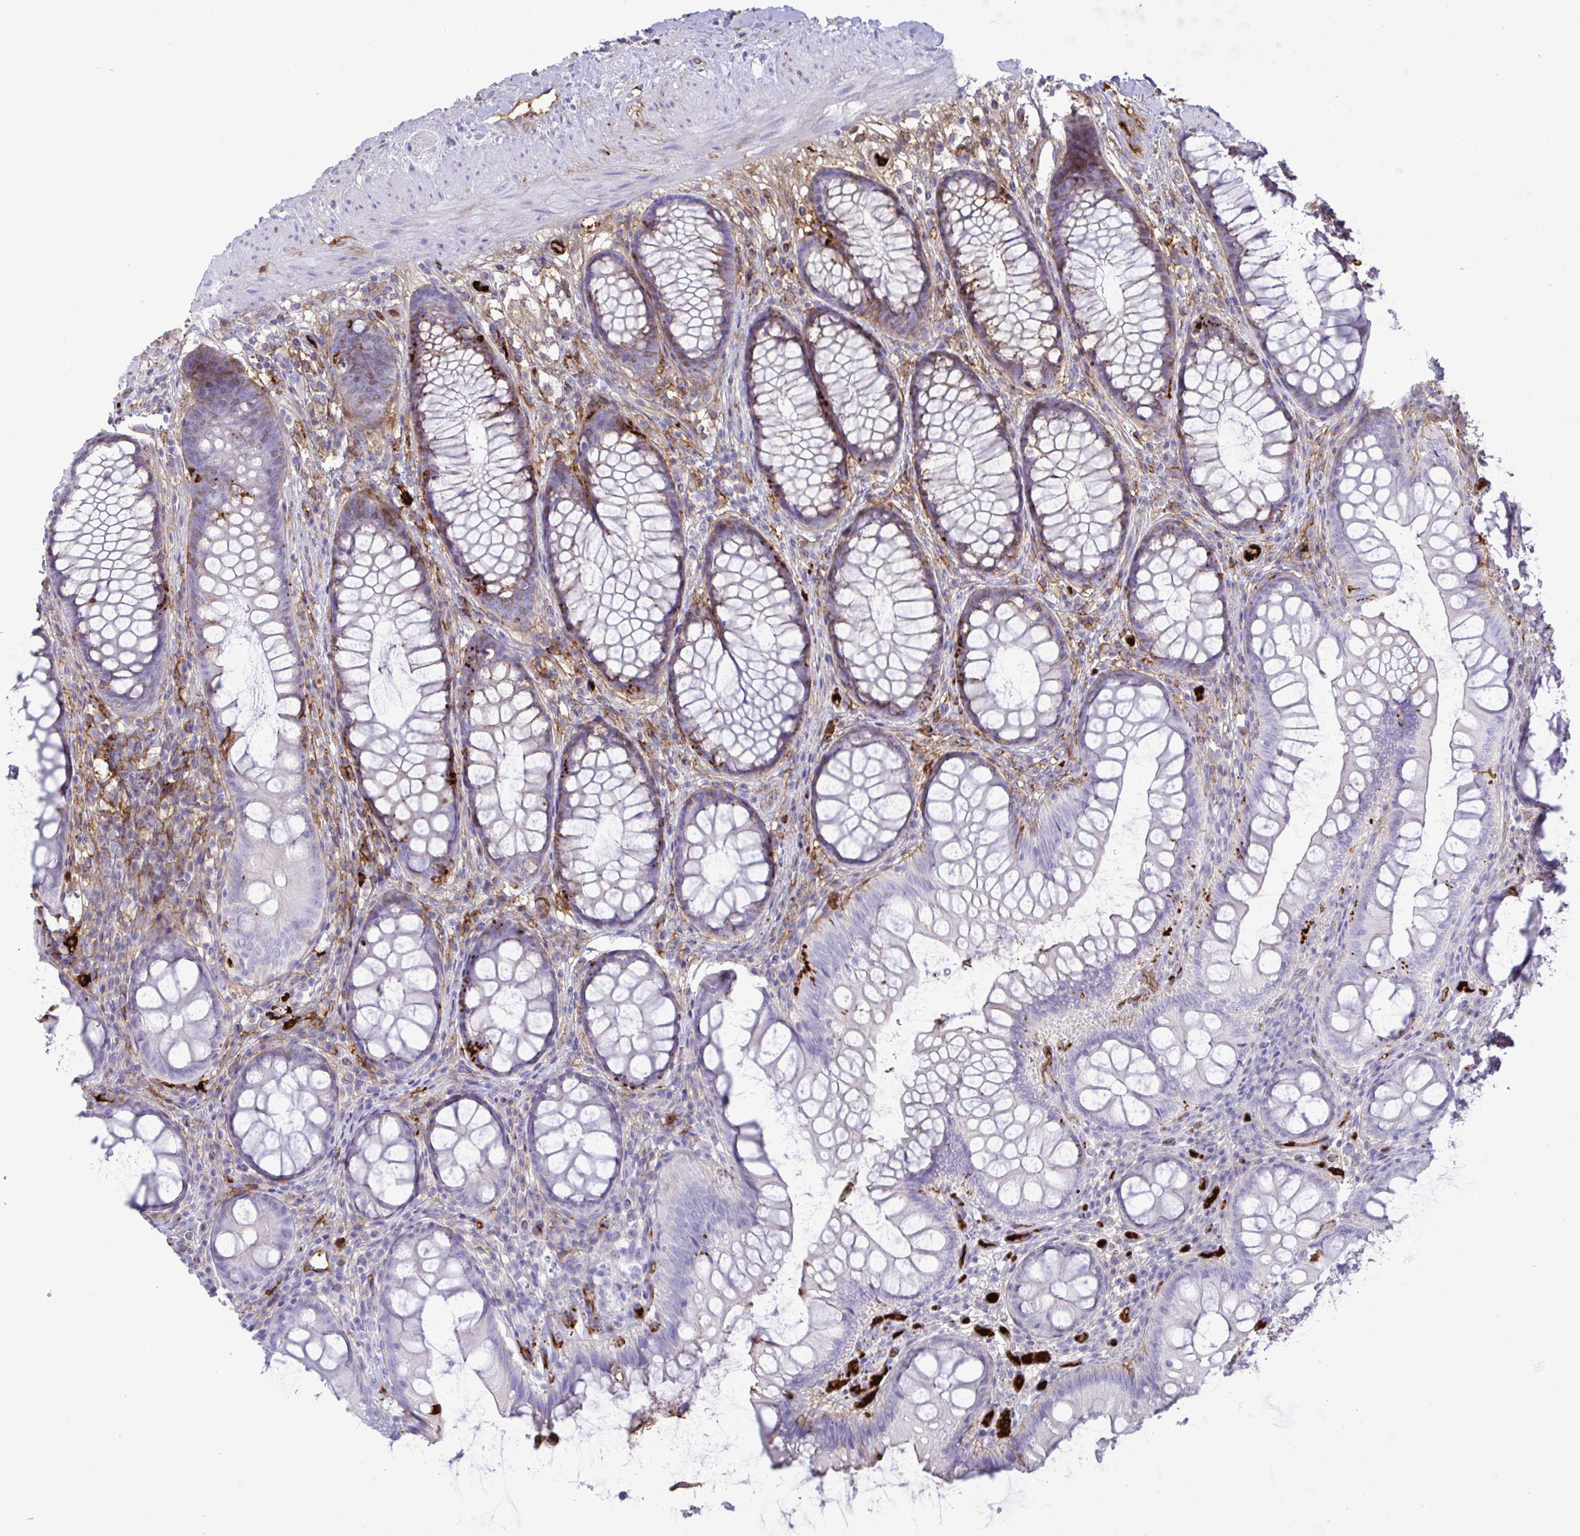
{"staining": {"intensity": "negative", "quantity": "none", "location": "none"}, "tissue": "colon", "cell_type": "Endothelial cells", "image_type": "normal", "snomed": [{"axis": "morphology", "description": "Normal tissue, NOS"}, {"axis": "morphology", "description": "Adenoma, NOS"}, {"axis": "topography", "description": "Soft tissue"}, {"axis": "topography", "description": "Colon"}], "caption": "Immunohistochemistry (IHC) micrograph of unremarkable colon: colon stained with DAB (3,3'-diaminobenzidine) demonstrates no significant protein expression in endothelial cells. (Immunohistochemistry, brightfield microscopy, high magnification).", "gene": "F2", "patient": {"sex": "male", "age": 47}}